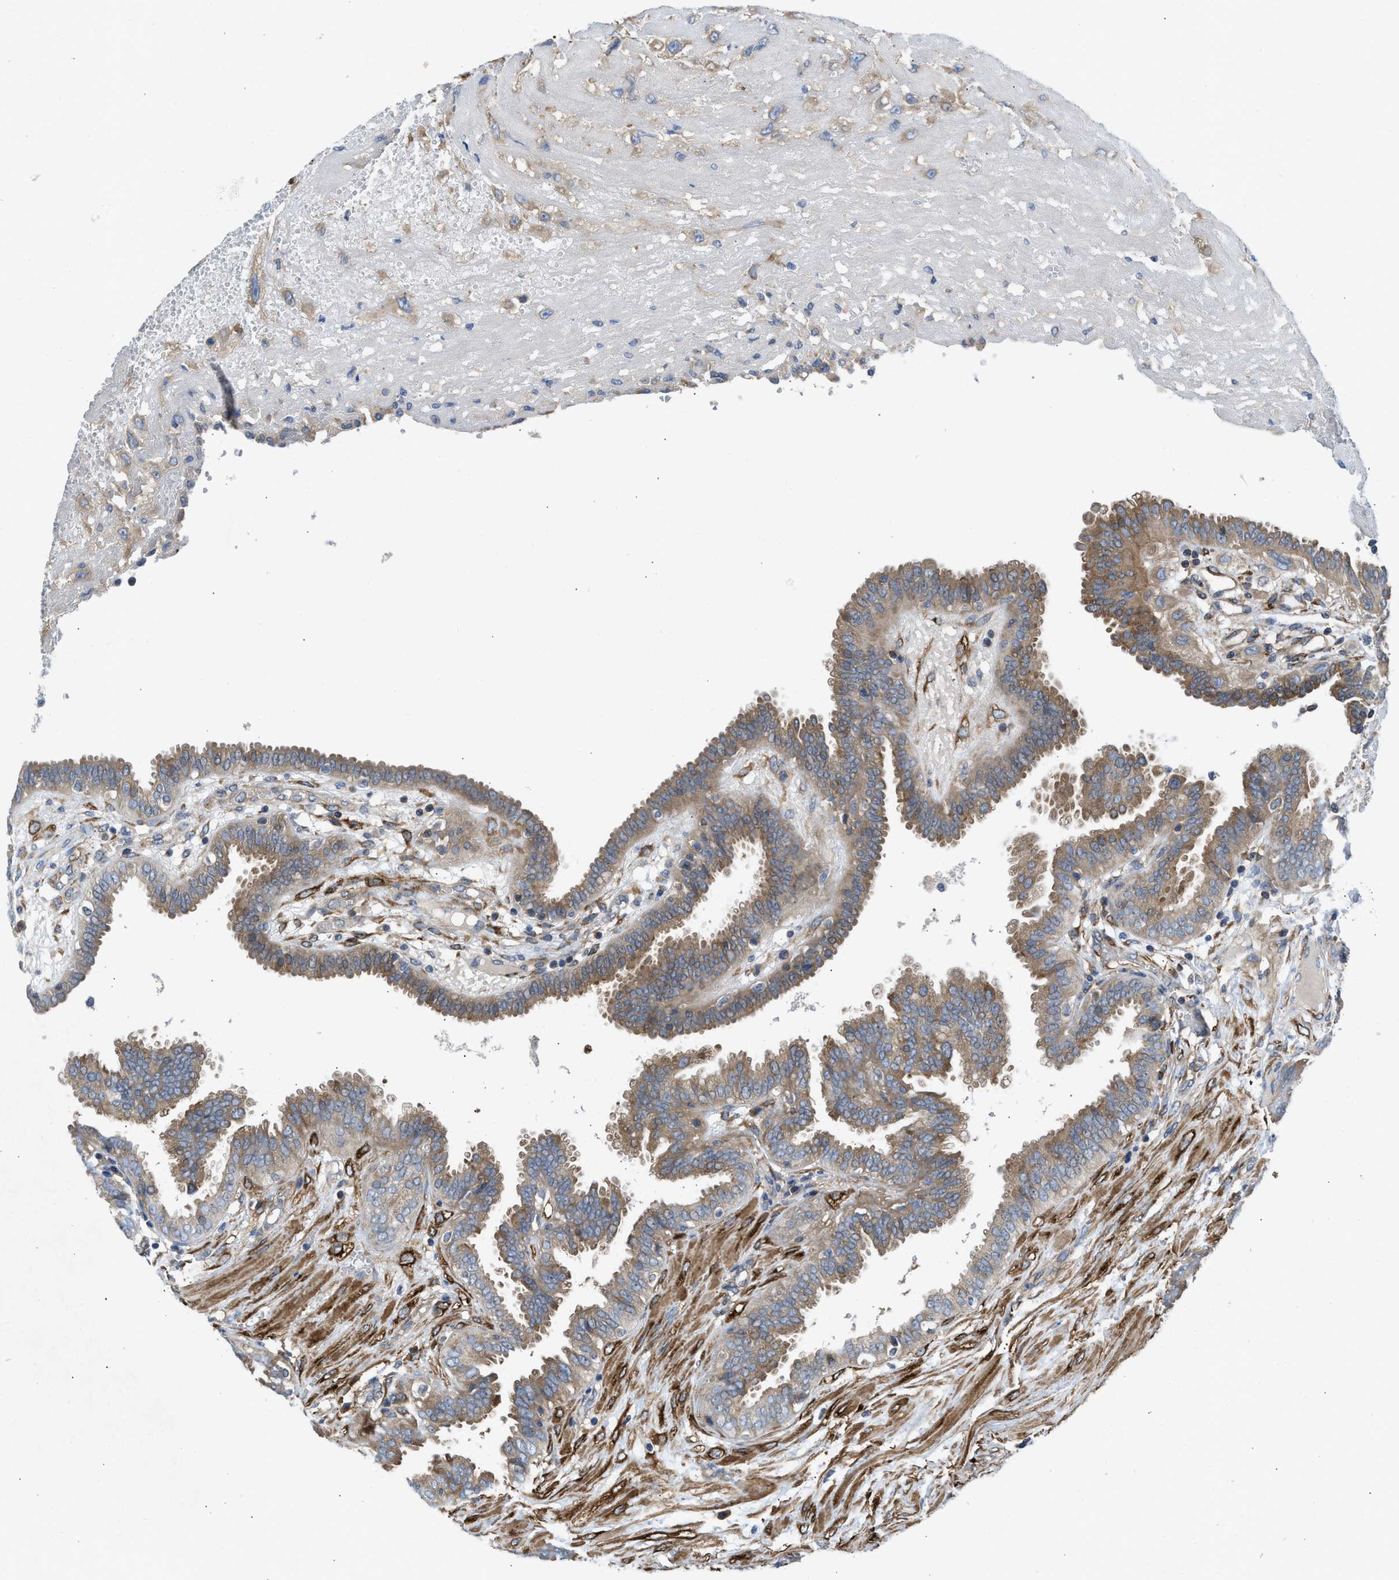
{"staining": {"intensity": "moderate", "quantity": ">75%", "location": "cytoplasmic/membranous"}, "tissue": "fallopian tube", "cell_type": "Glandular cells", "image_type": "normal", "snomed": [{"axis": "morphology", "description": "Normal tissue, NOS"}, {"axis": "topography", "description": "Fallopian tube"}, {"axis": "topography", "description": "Placenta"}], "caption": "Protein staining of normal fallopian tube exhibits moderate cytoplasmic/membranous staining in approximately >75% of glandular cells. (Brightfield microscopy of DAB IHC at high magnification).", "gene": "CHKB", "patient": {"sex": "female", "age": 32}}